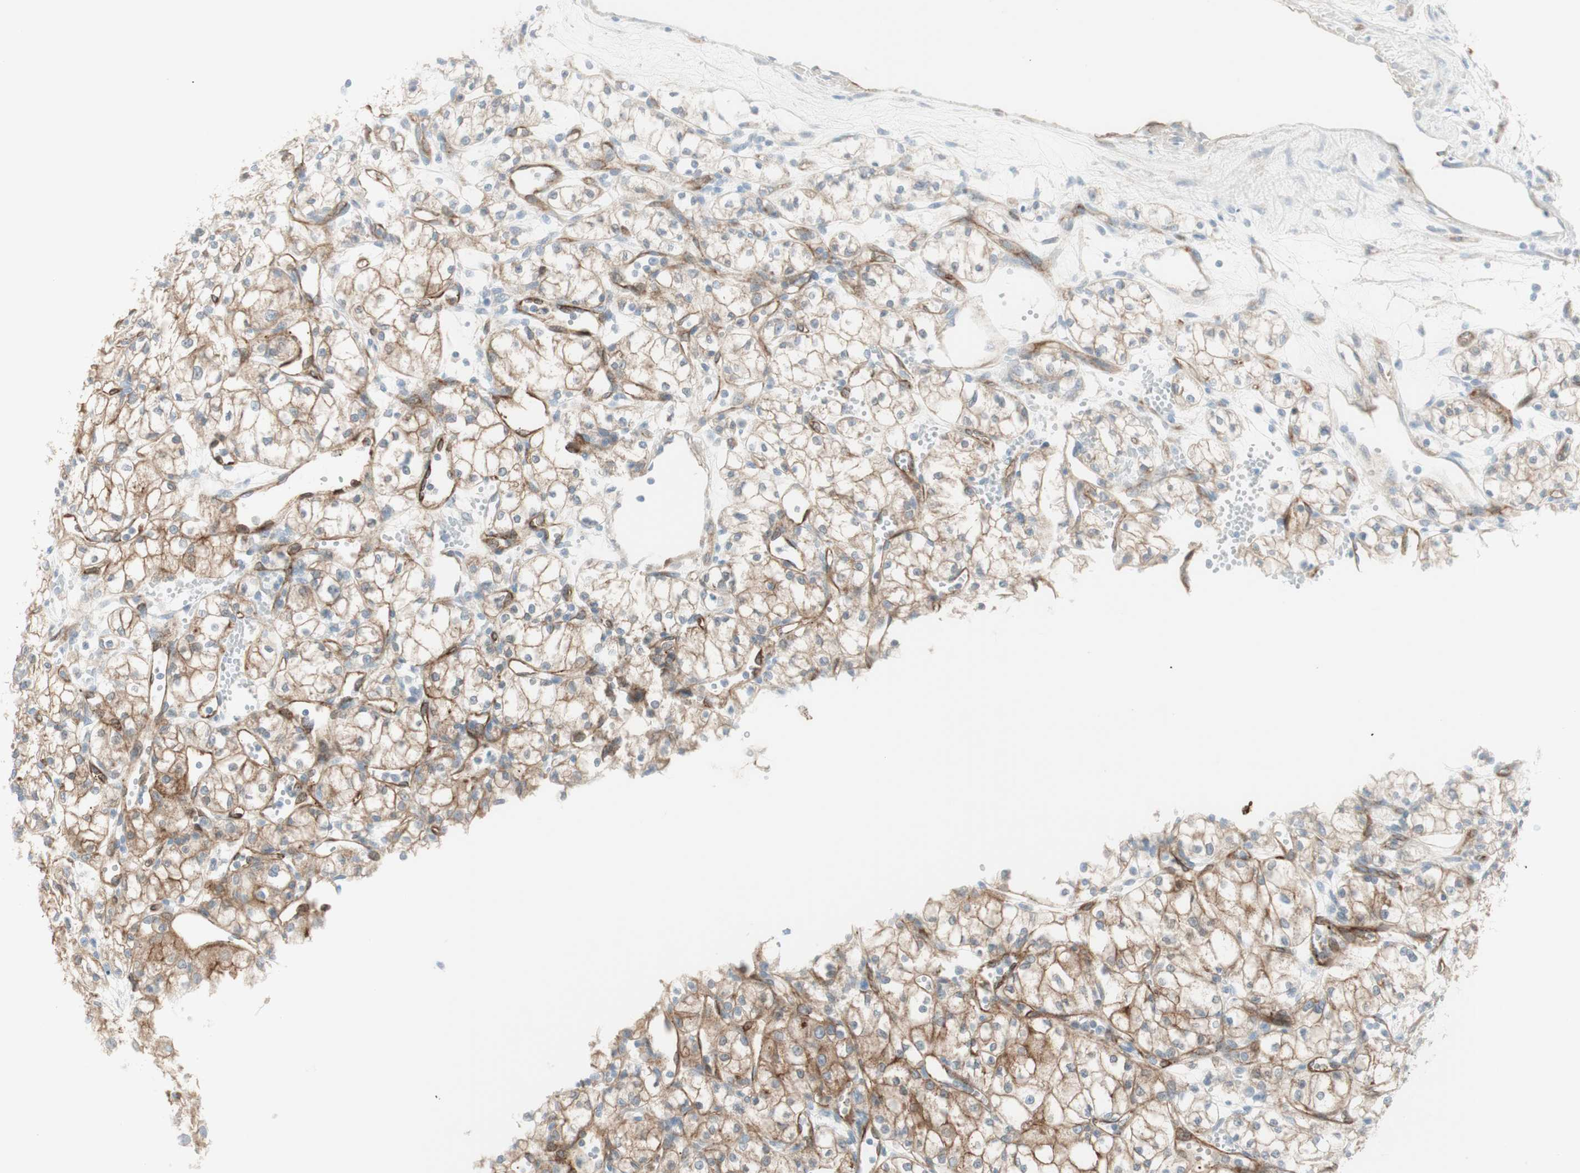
{"staining": {"intensity": "moderate", "quantity": "25%-75%", "location": "cytoplasmic/membranous"}, "tissue": "renal cancer", "cell_type": "Tumor cells", "image_type": "cancer", "snomed": [{"axis": "morphology", "description": "Normal tissue, NOS"}, {"axis": "morphology", "description": "Adenocarcinoma, NOS"}, {"axis": "topography", "description": "Kidney"}], "caption": "A histopathology image of renal cancer stained for a protein reveals moderate cytoplasmic/membranous brown staining in tumor cells.", "gene": "MYO6", "patient": {"sex": "male", "age": 59}}